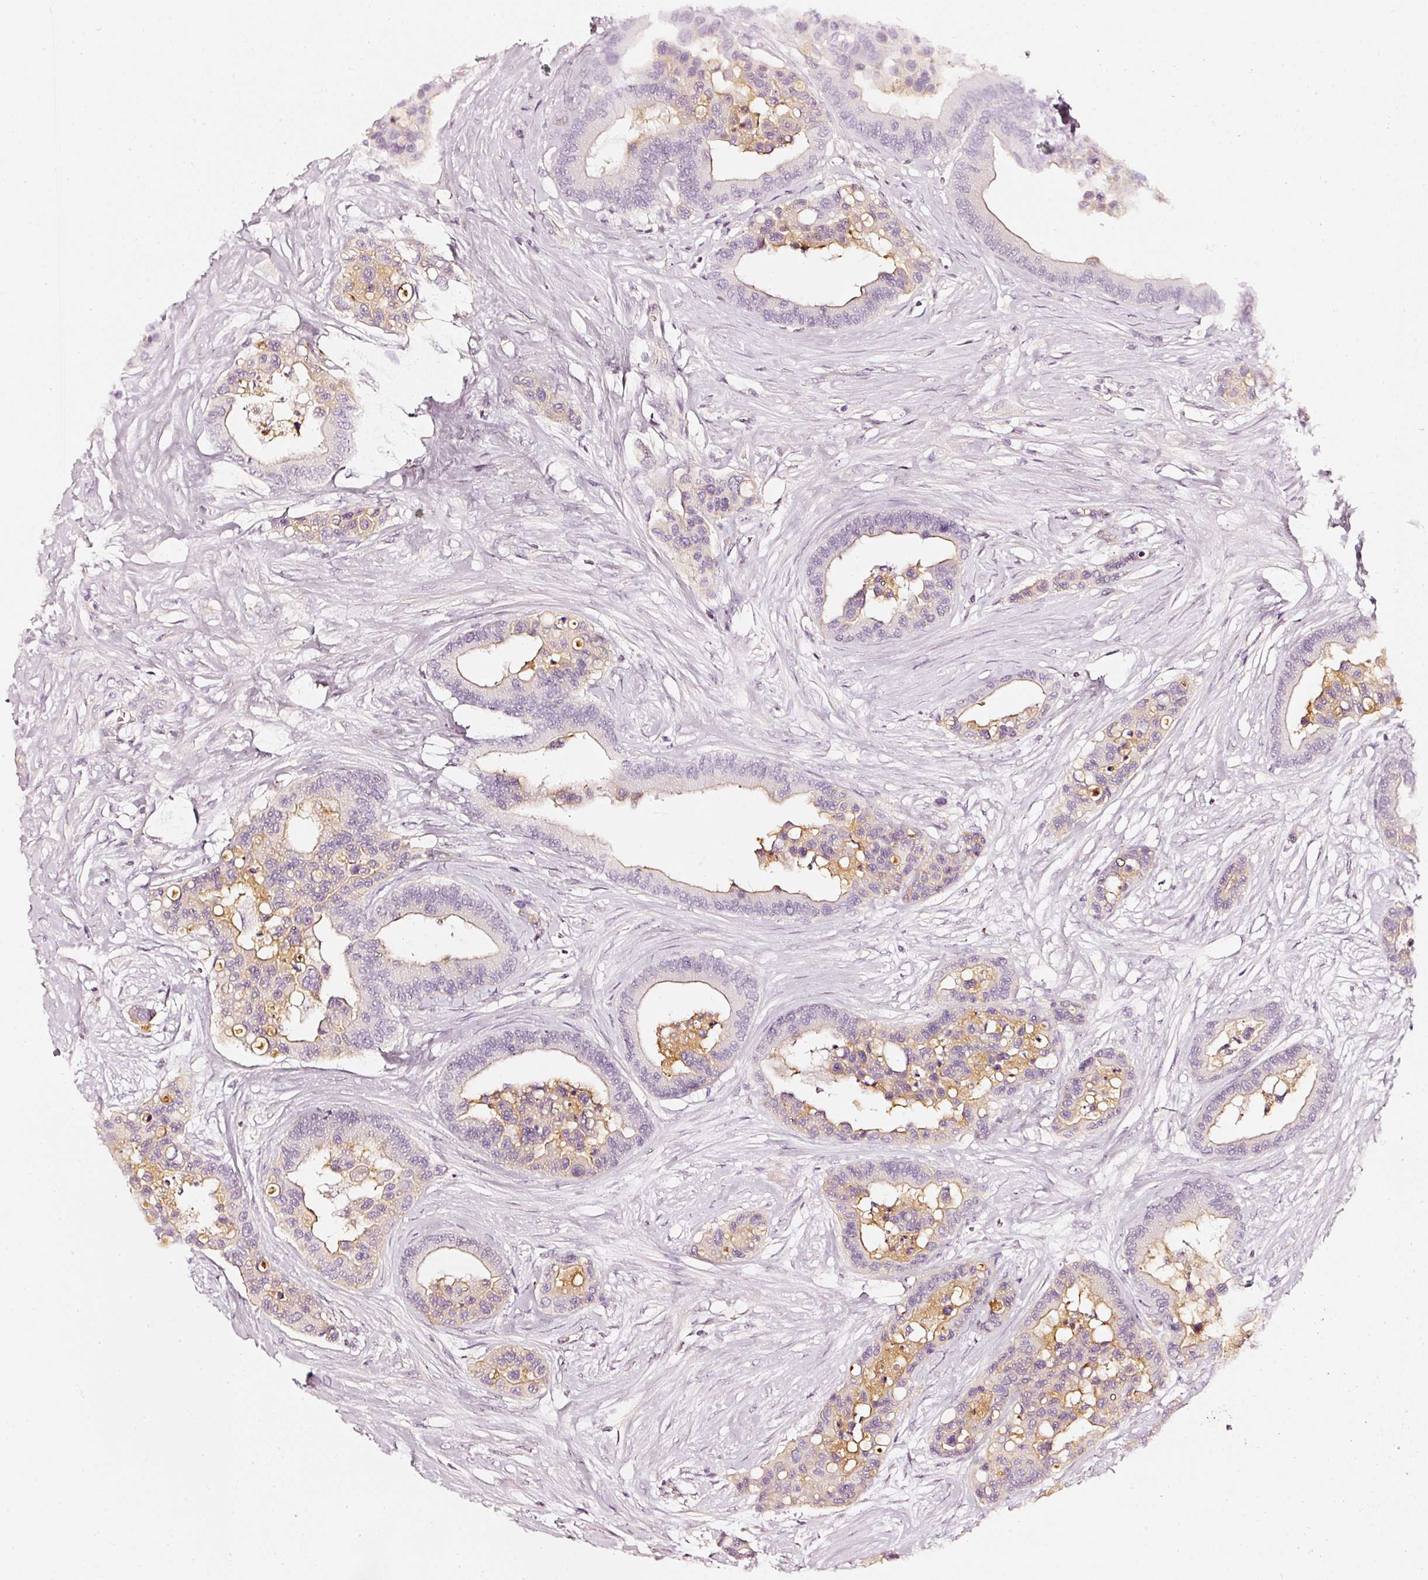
{"staining": {"intensity": "negative", "quantity": "none", "location": "none"}, "tissue": "colorectal cancer", "cell_type": "Tumor cells", "image_type": "cancer", "snomed": [{"axis": "morphology", "description": "Adenocarcinoma, NOS"}, {"axis": "topography", "description": "Colon"}], "caption": "DAB (3,3'-diaminobenzidine) immunohistochemical staining of human adenocarcinoma (colorectal) demonstrates no significant staining in tumor cells.", "gene": "CNP", "patient": {"sex": "male", "age": 82}}